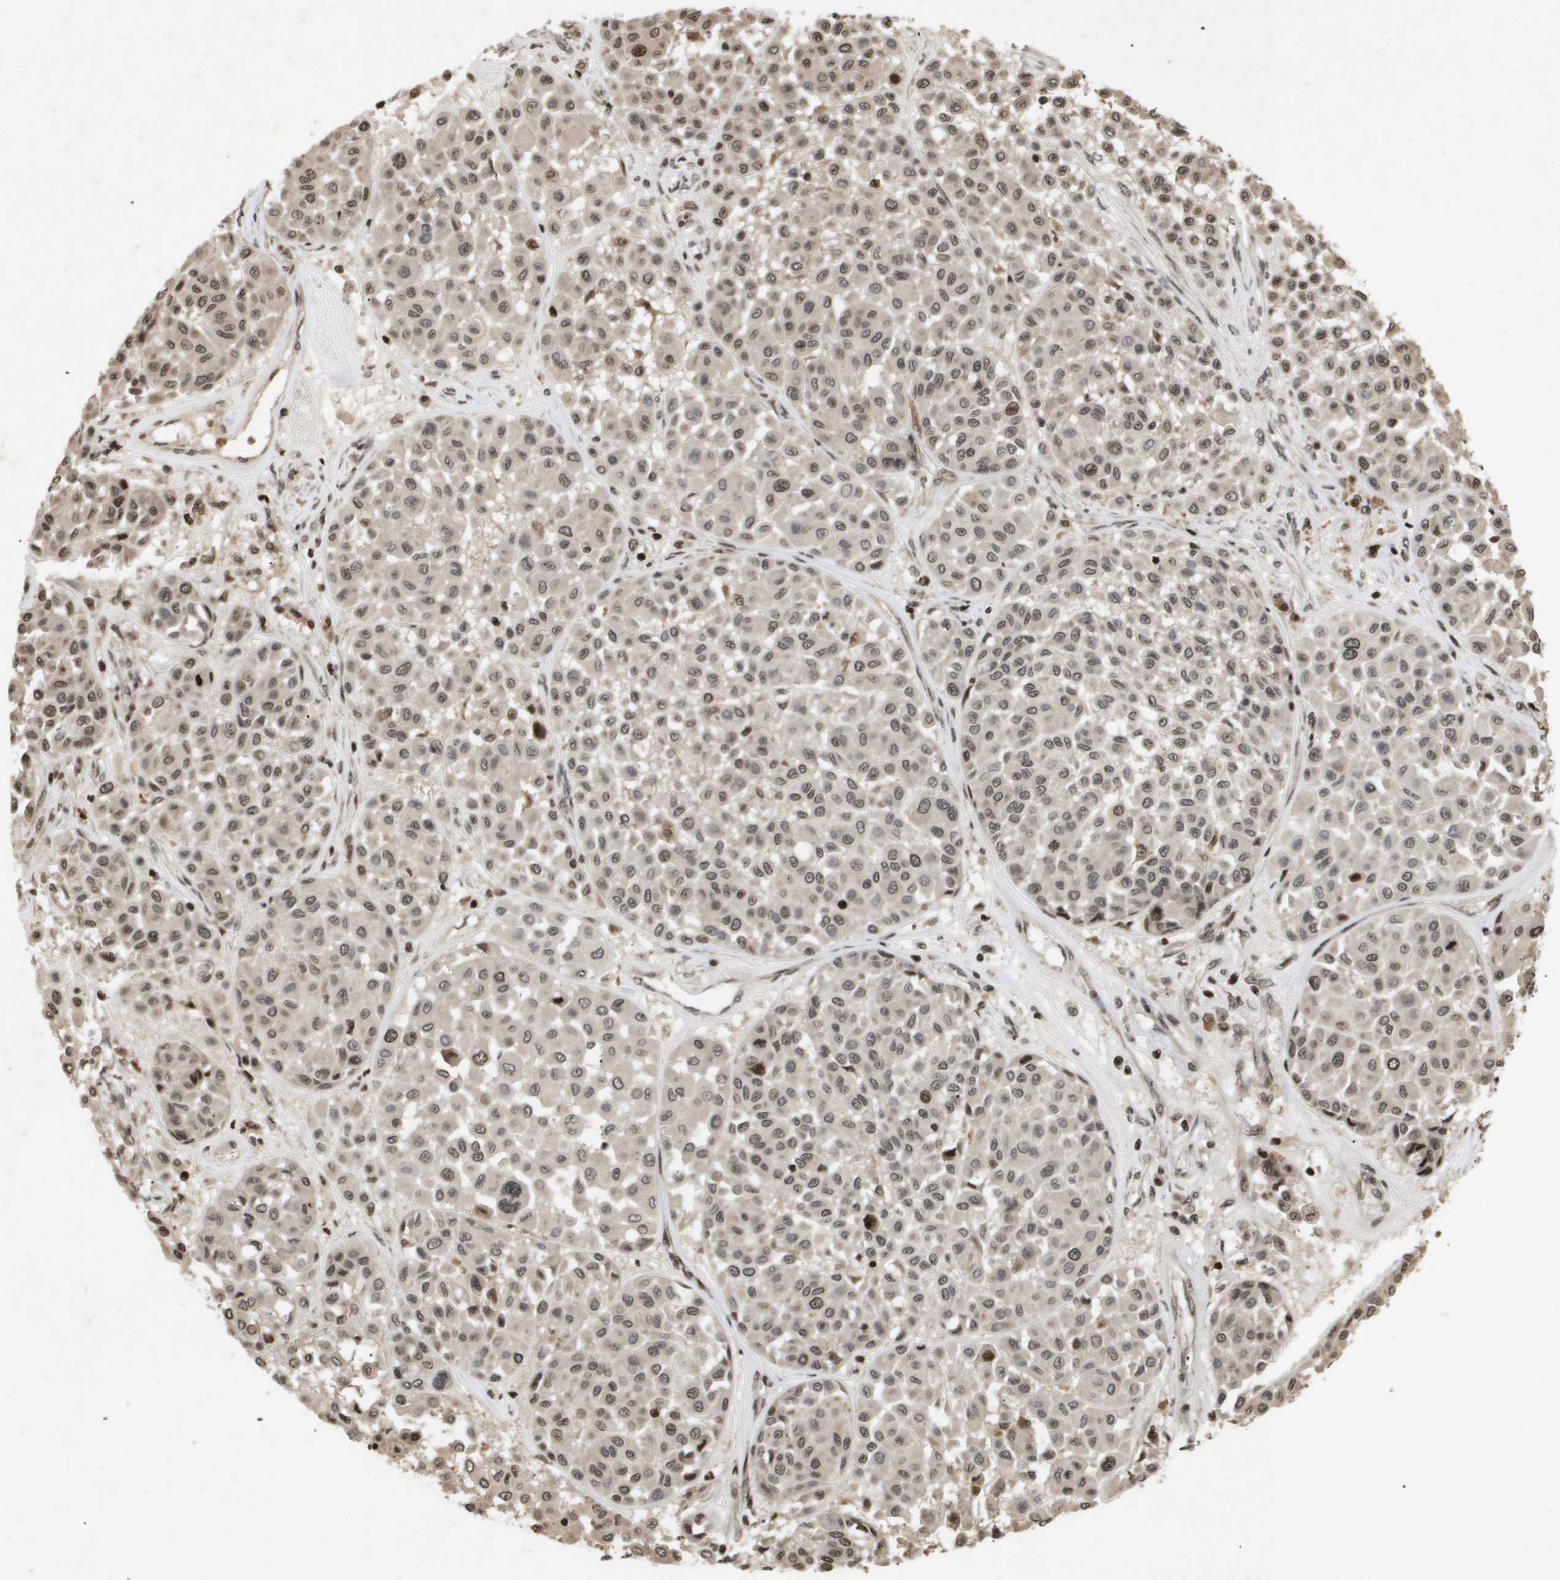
{"staining": {"intensity": "negative", "quantity": "none", "location": "none"}, "tissue": "melanoma", "cell_type": "Tumor cells", "image_type": "cancer", "snomed": [{"axis": "morphology", "description": "Malignant melanoma, Metastatic site"}, {"axis": "topography", "description": "Soft tissue"}], "caption": "Histopathology image shows no significant protein staining in tumor cells of malignant melanoma (metastatic site).", "gene": "HSPA6", "patient": {"sex": "male", "age": 41}}